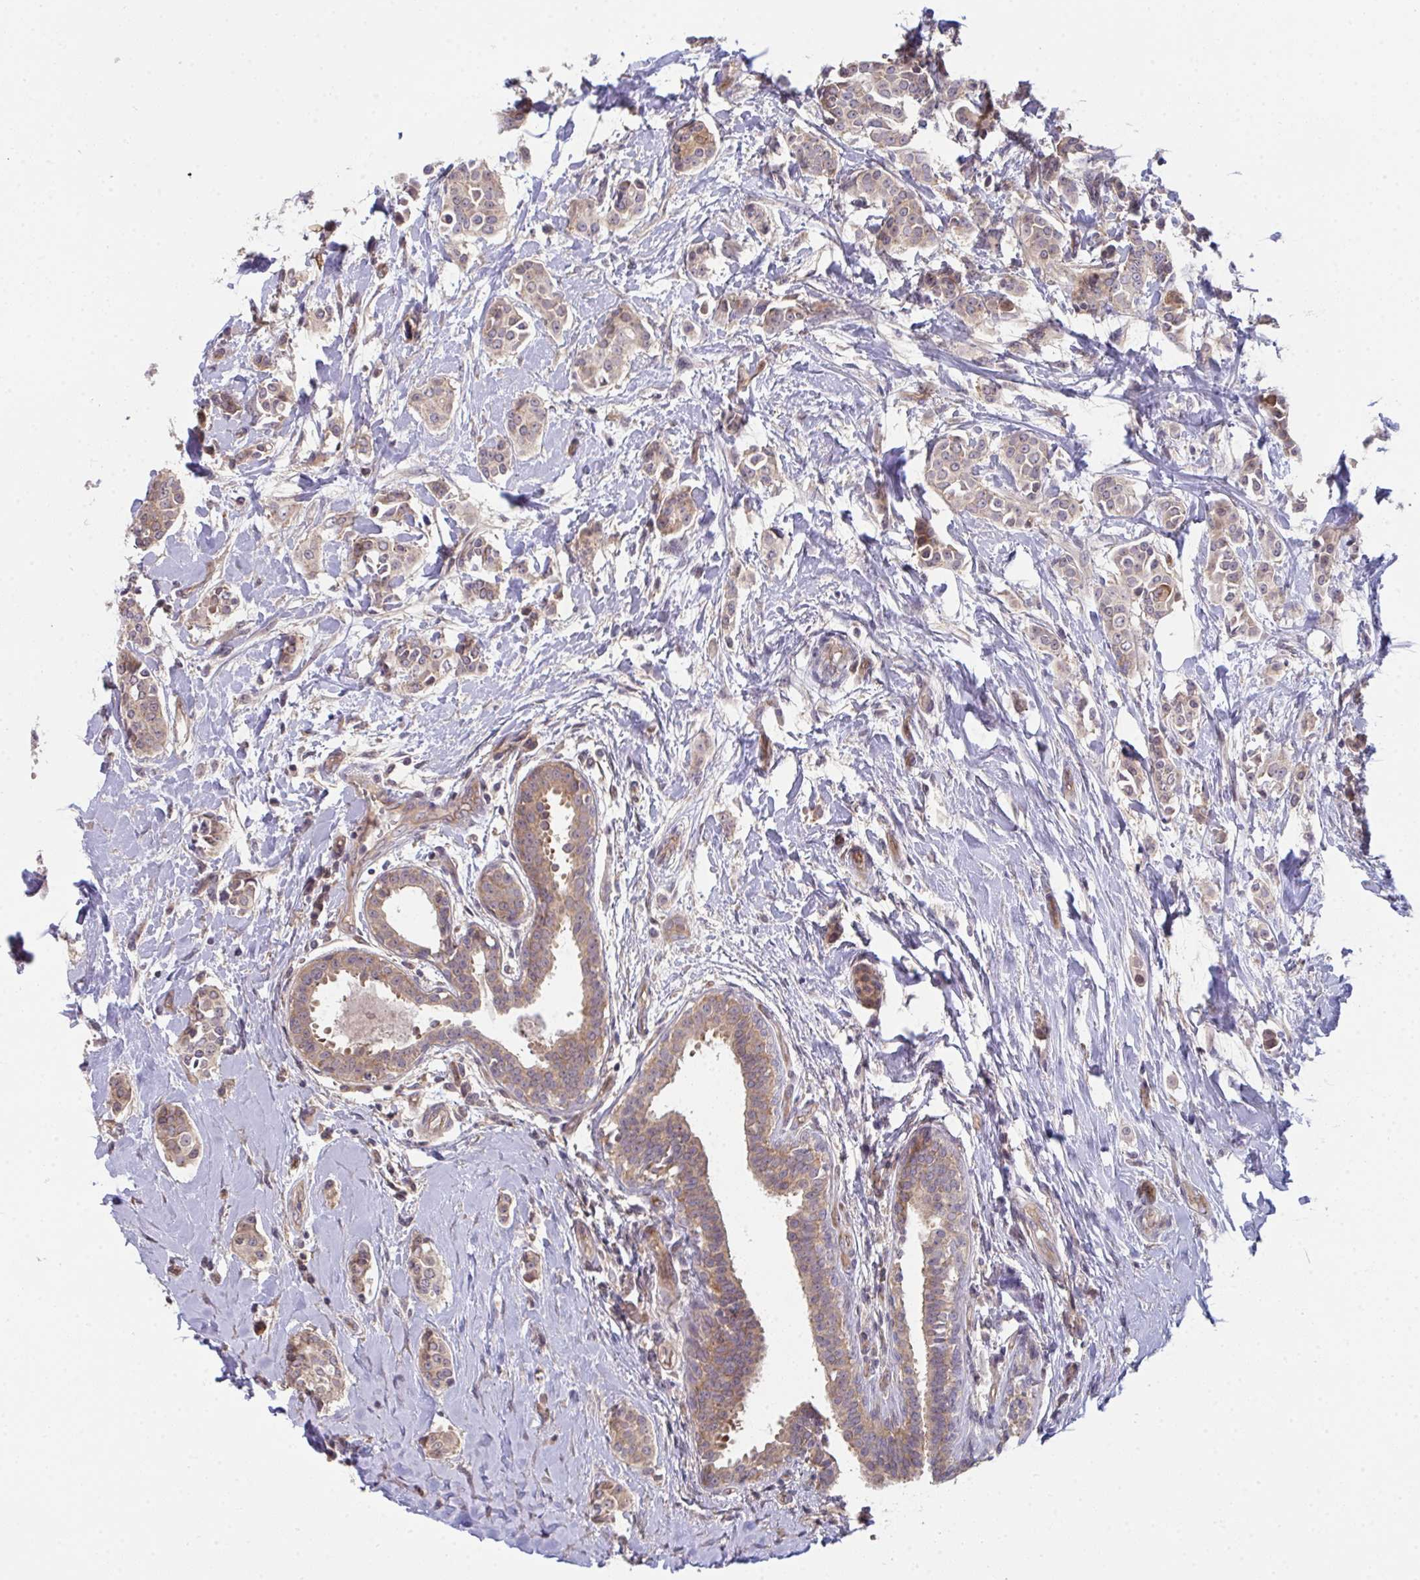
{"staining": {"intensity": "weak", "quantity": "<25%", "location": "cytoplasmic/membranous"}, "tissue": "breast cancer", "cell_type": "Tumor cells", "image_type": "cancer", "snomed": [{"axis": "morphology", "description": "Duct carcinoma"}, {"axis": "topography", "description": "Breast"}], "caption": "High magnification brightfield microscopy of breast cancer stained with DAB (3,3'-diaminobenzidine) (brown) and counterstained with hematoxylin (blue): tumor cells show no significant expression. (Immunohistochemistry, brightfield microscopy, high magnification).", "gene": "CASP9", "patient": {"sex": "female", "age": 64}}